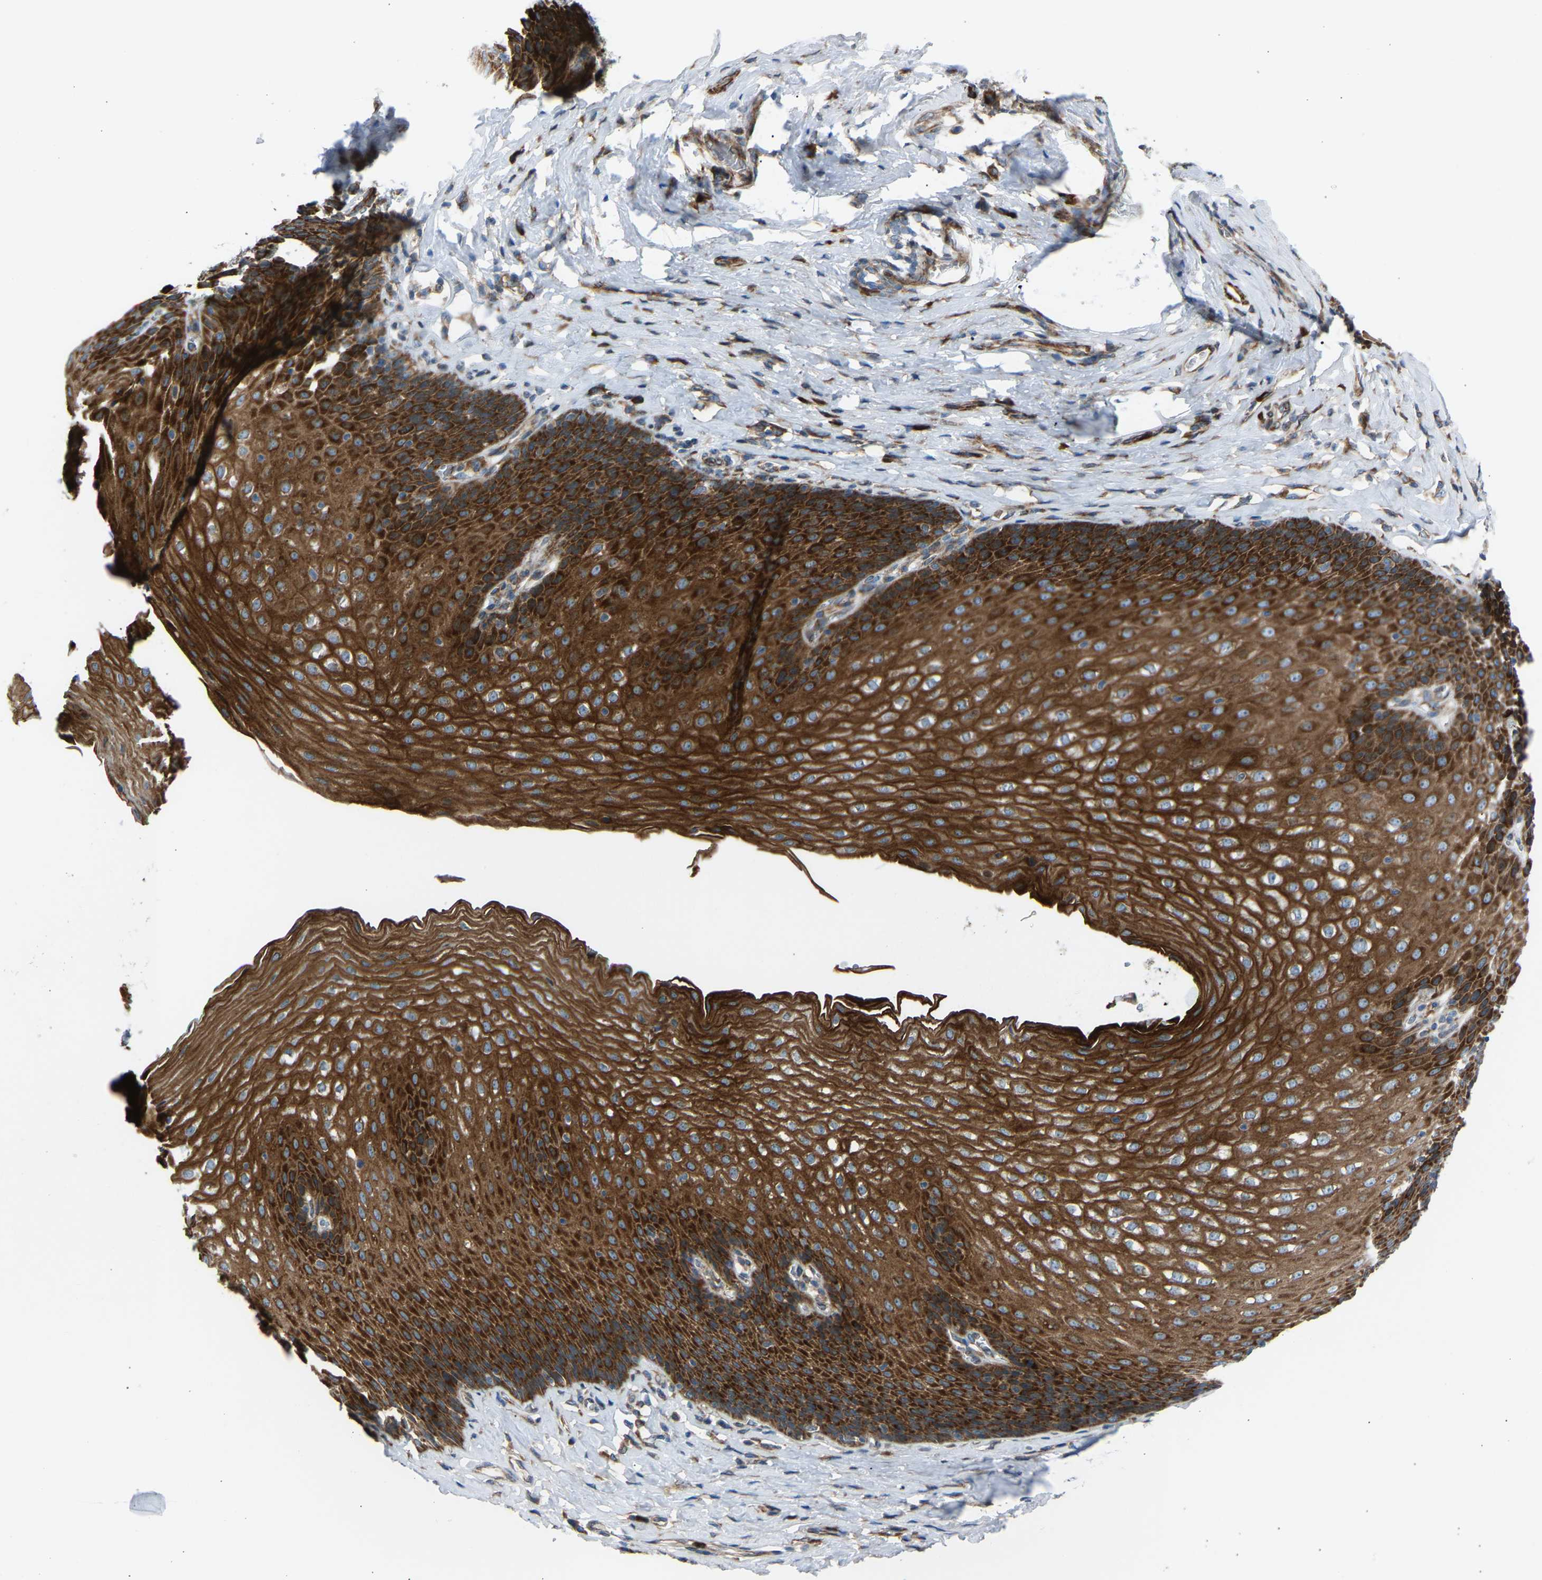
{"staining": {"intensity": "strong", "quantity": ">75%", "location": "cytoplasmic/membranous"}, "tissue": "esophagus", "cell_type": "Squamous epithelial cells", "image_type": "normal", "snomed": [{"axis": "morphology", "description": "Normal tissue, NOS"}, {"axis": "topography", "description": "Esophagus"}], "caption": "Squamous epithelial cells demonstrate strong cytoplasmic/membranous staining in approximately >75% of cells in normal esophagus.", "gene": "VPS41", "patient": {"sex": "female", "age": 61}}